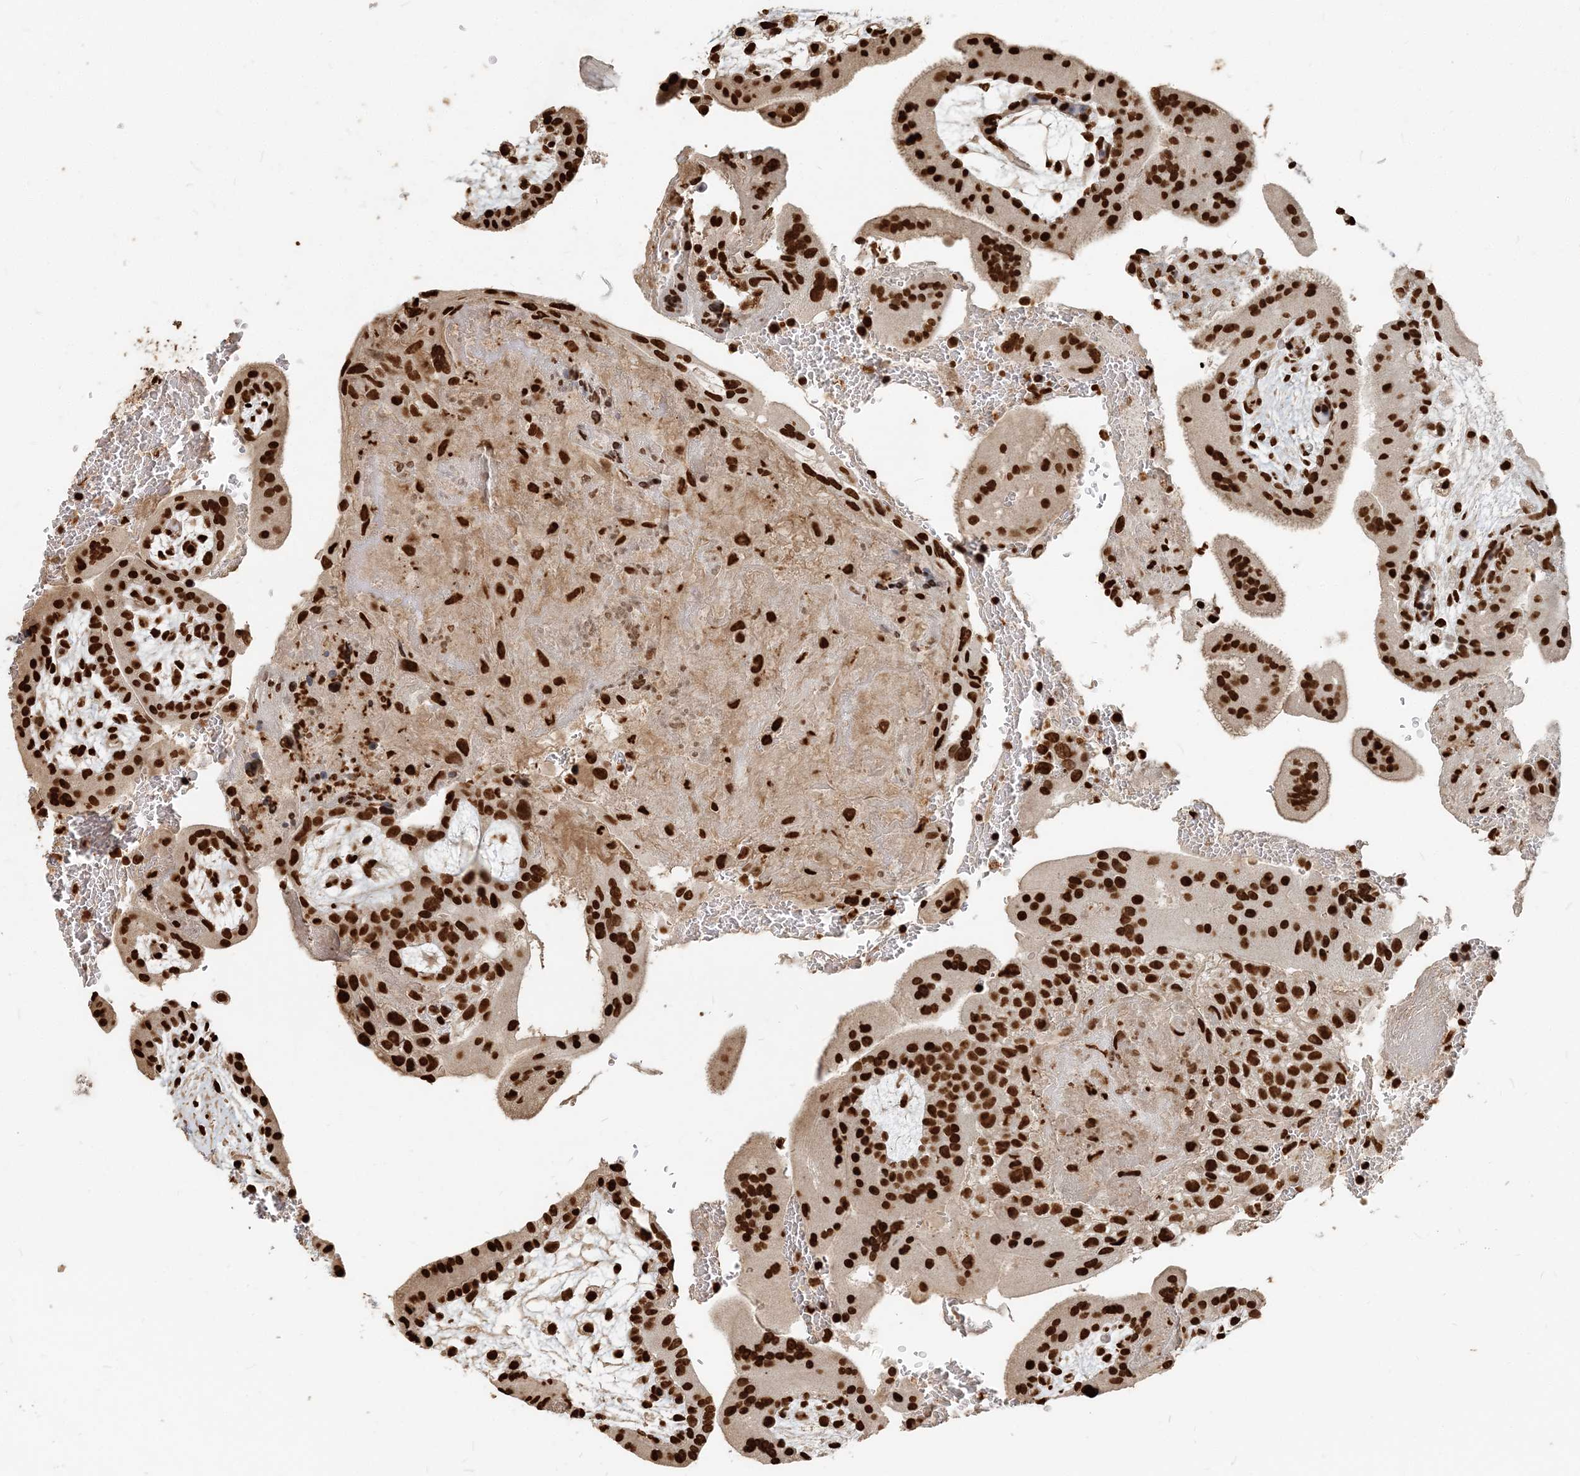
{"staining": {"intensity": "strong", "quantity": ">75%", "location": "nuclear"}, "tissue": "placenta", "cell_type": "Decidual cells", "image_type": "normal", "snomed": [{"axis": "morphology", "description": "Normal tissue, NOS"}, {"axis": "topography", "description": "Placenta"}], "caption": "Immunohistochemistry (IHC) image of normal placenta: placenta stained using immunohistochemistry (IHC) demonstrates high levels of strong protein expression localized specifically in the nuclear of decidual cells, appearing as a nuclear brown color.", "gene": "H3", "patient": {"sex": "female", "age": 35}}